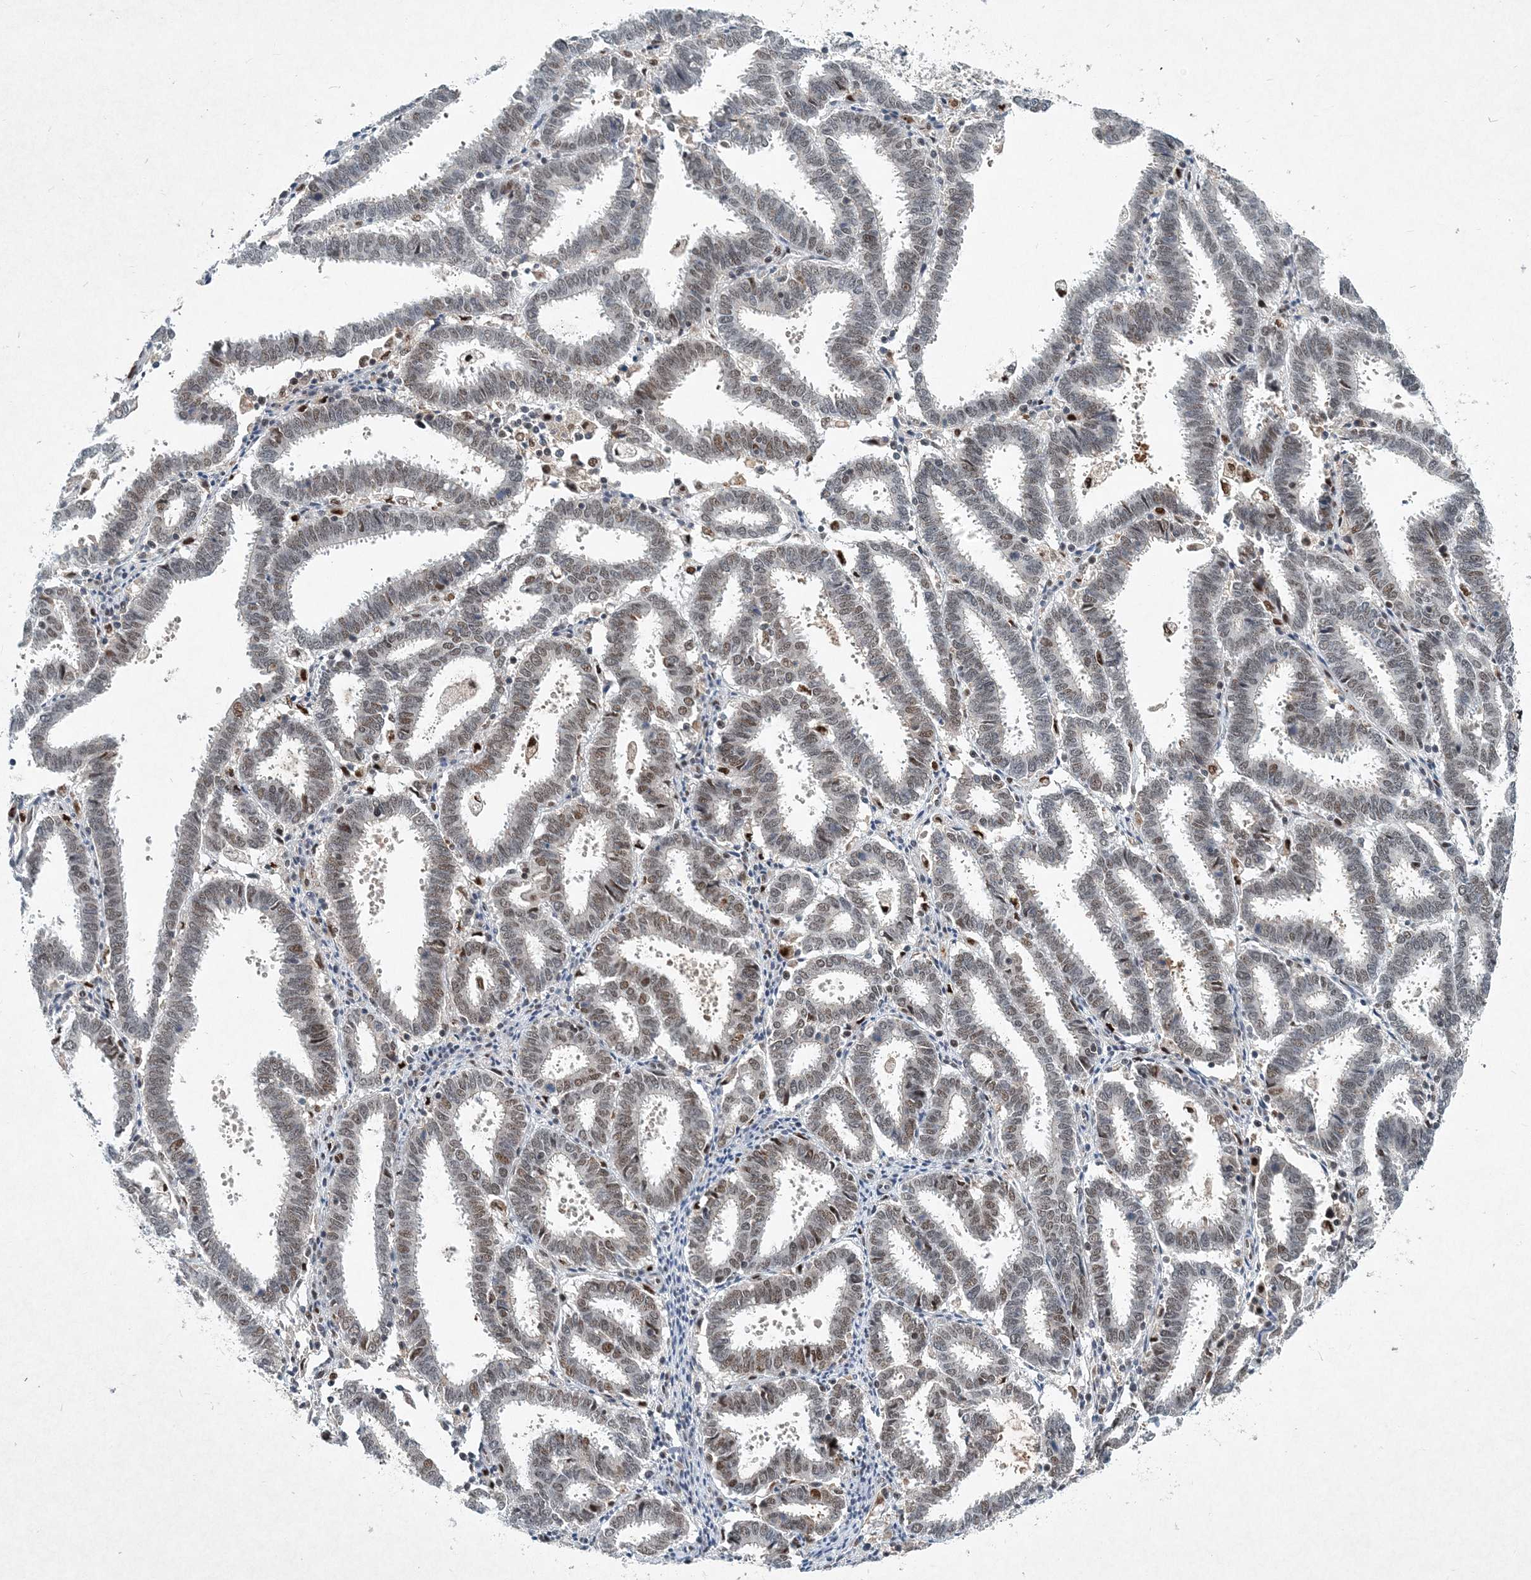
{"staining": {"intensity": "moderate", "quantity": "25%-75%", "location": "nuclear"}, "tissue": "endometrial cancer", "cell_type": "Tumor cells", "image_type": "cancer", "snomed": [{"axis": "morphology", "description": "Adenocarcinoma, NOS"}, {"axis": "topography", "description": "Uterus"}], "caption": "IHC histopathology image of neoplastic tissue: endometrial cancer (adenocarcinoma) stained using IHC demonstrates medium levels of moderate protein expression localized specifically in the nuclear of tumor cells, appearing as a nuclear brown color.", "gene": "KPNA4", "patient": {"sex": "female", "age": 83}}